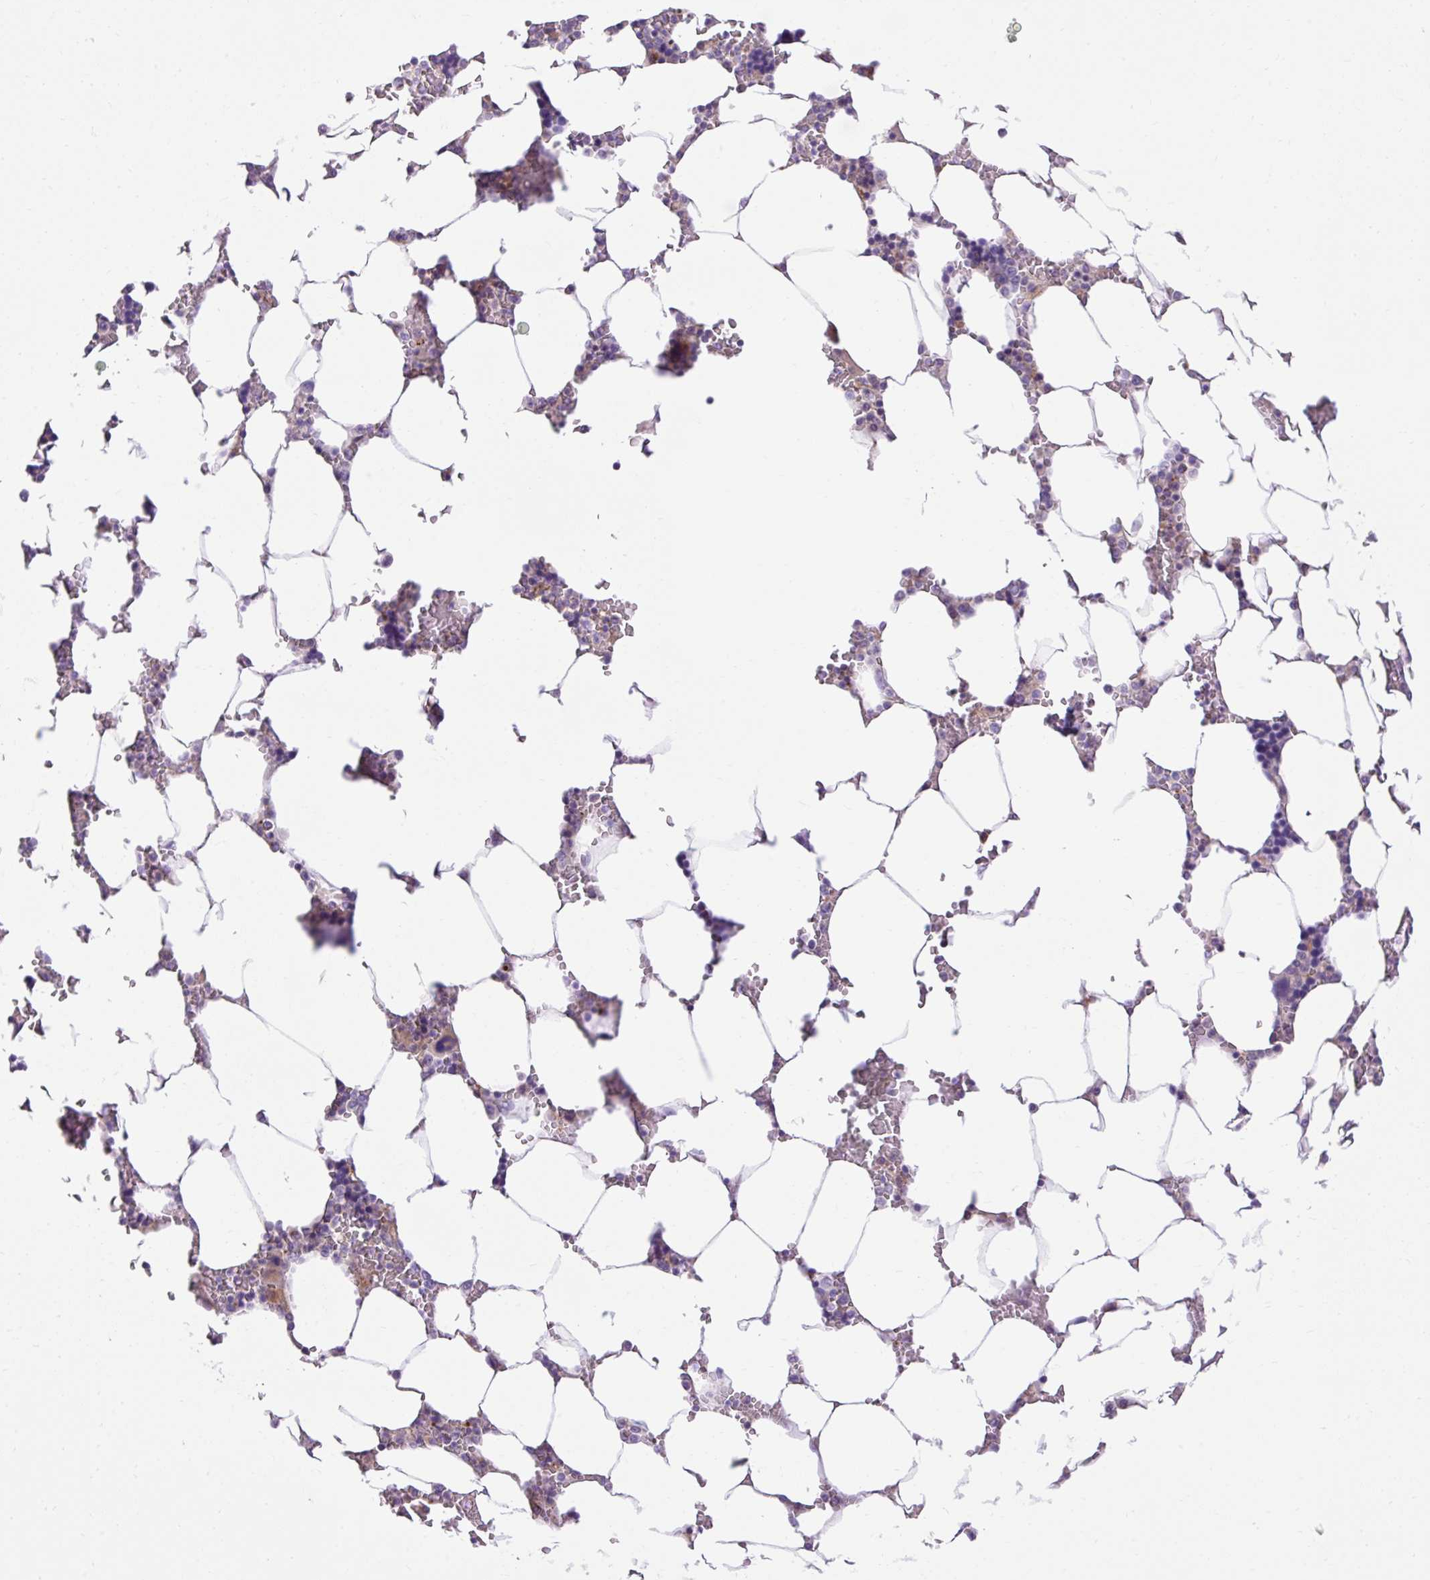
{"staining": {"intensity": "moderate", "quantity": "<25%", "location": "cytoplasmic/membranous"}, "tissue": "bone marrow", "cell_type": "Hematopoietic cells", "image_type": "normal", "snomed": [{"axis": "morphology", "description": "Normal tissue, NOS"}, {"axis": "topography", "description": "Bone marrow"}], "caption": "Bone marrow stained with DAB IHC demonstrates low levels of moderate cytoplasmic/membranous expression in approximately <25% of hematopoietic cells. (Brightfield microscopy of DAB IHC at high magnification).", "gene": "HEXB", "patient": {"sex": "male", "age": 64}}